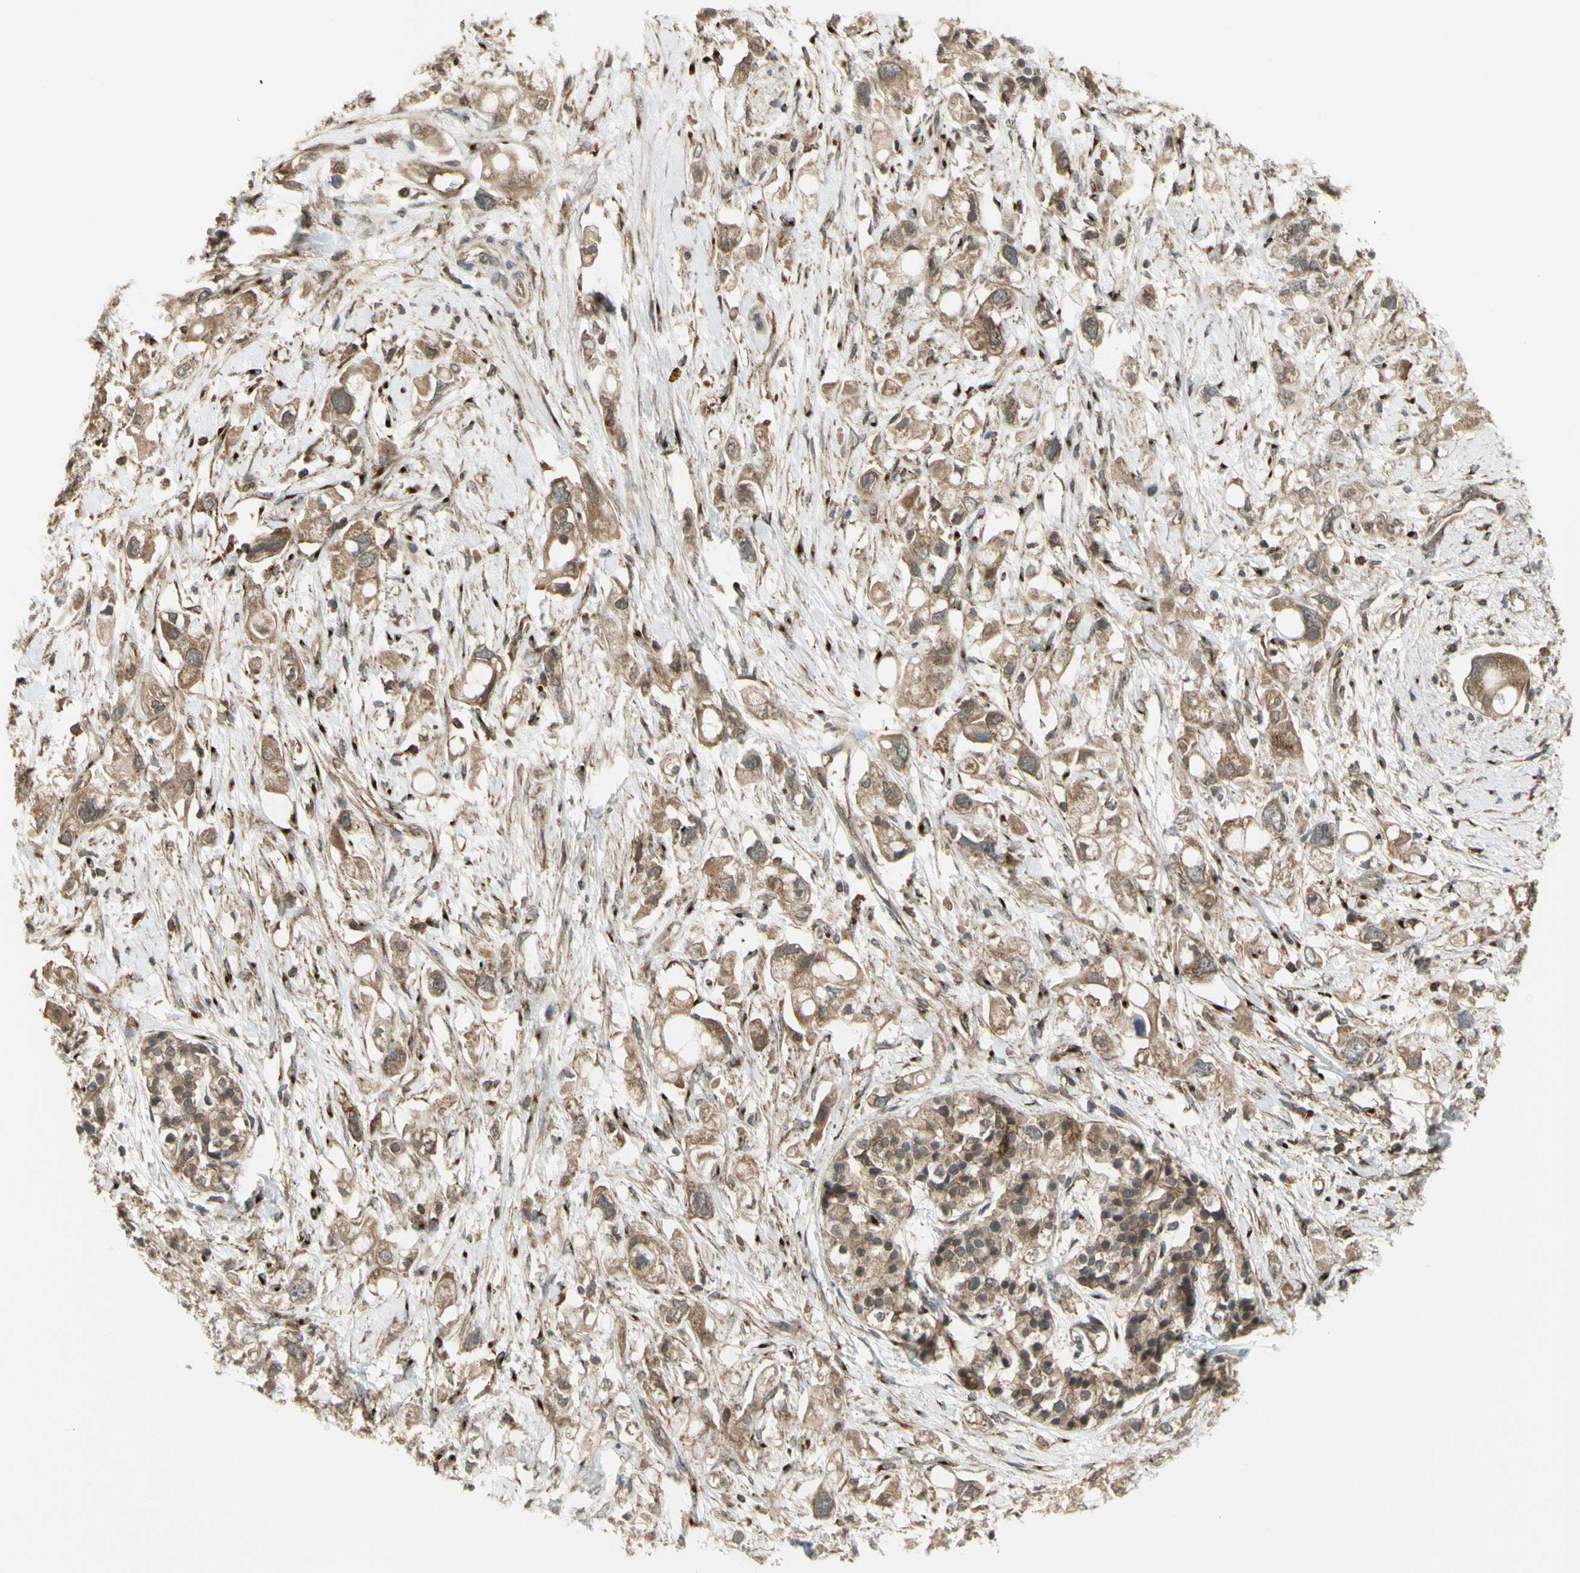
{"staining": {"intensity": "weak", "quantity": ">75%", "location": "cytoplasmic/membranous,nuclear"}, "tissue": "pancreatic cancer", "cell_type": "Tumor cells", "image_type": "cancer", "snomed": [{"axis": "morphology", "description": "Adenocarcinoma, NOS"}, {"axis": "topography", "description": "Pancreas"}], "caption": "IHC micrograph of pancreatic cancer (adenocarcinoma) stained for a protein (brown), which shows low levels of weak cytoplasmic/membranous and nuclear expression in approximately >75% of tumor cells.", "gene": "FLII", "patient": {"sex": "female", "age": 56}}